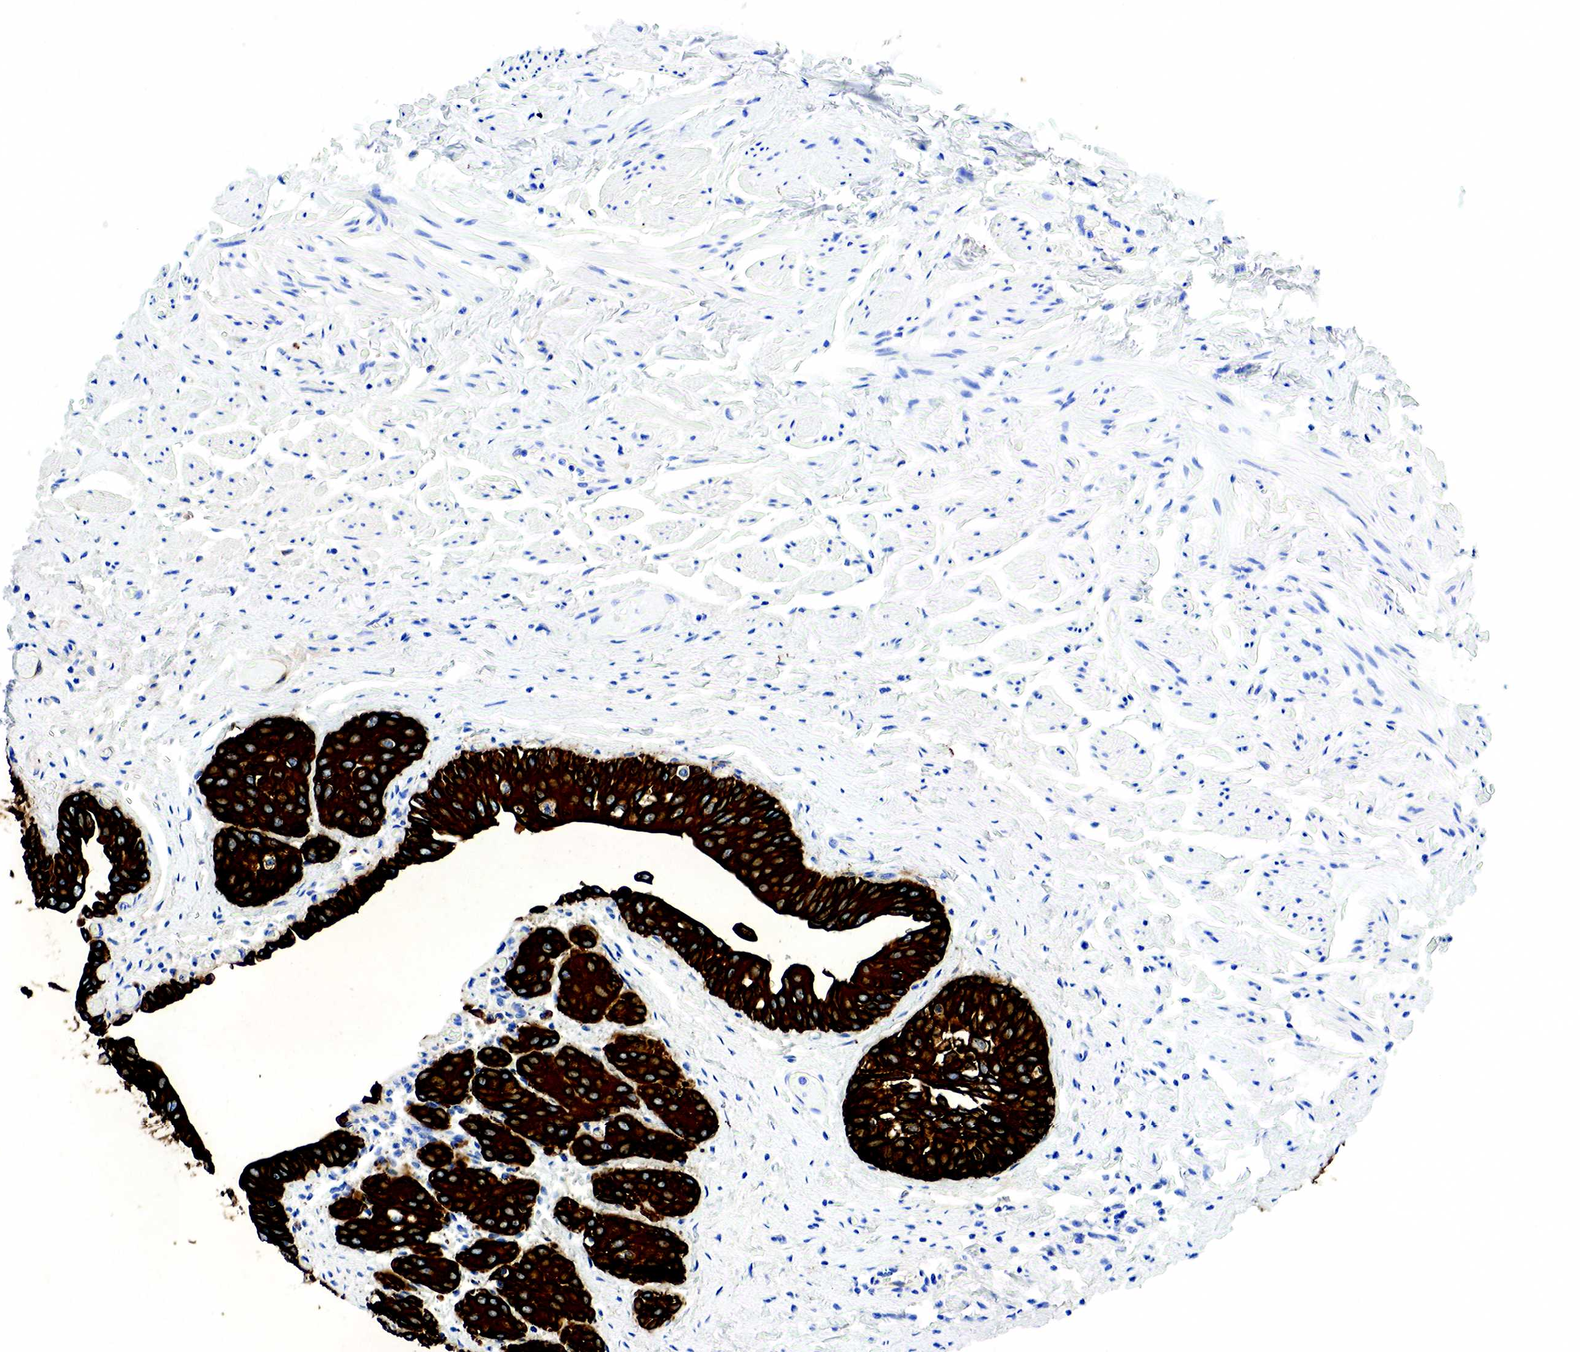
{"staining": {"intensity": "strong", "quantity": ">75%", "location": "cytoplasmic/membranous"}, "tissue": "urinary bladder", "cell_type": "Urothelial cells", "image_type": "normal", "snomed": [{"axis": "morphology", "description": "Normal tissue, NOS"}, {"axis": "topography", "description": "Urinary bladder"}], "caption": "Immunohistochemistry of normal urinary bladder shows high levels of strong cytoplasmic/membranous staining in about >75% of urothelial cells.", "gene": "KRT7", "patient": {"sex": "male", "age": 72}}